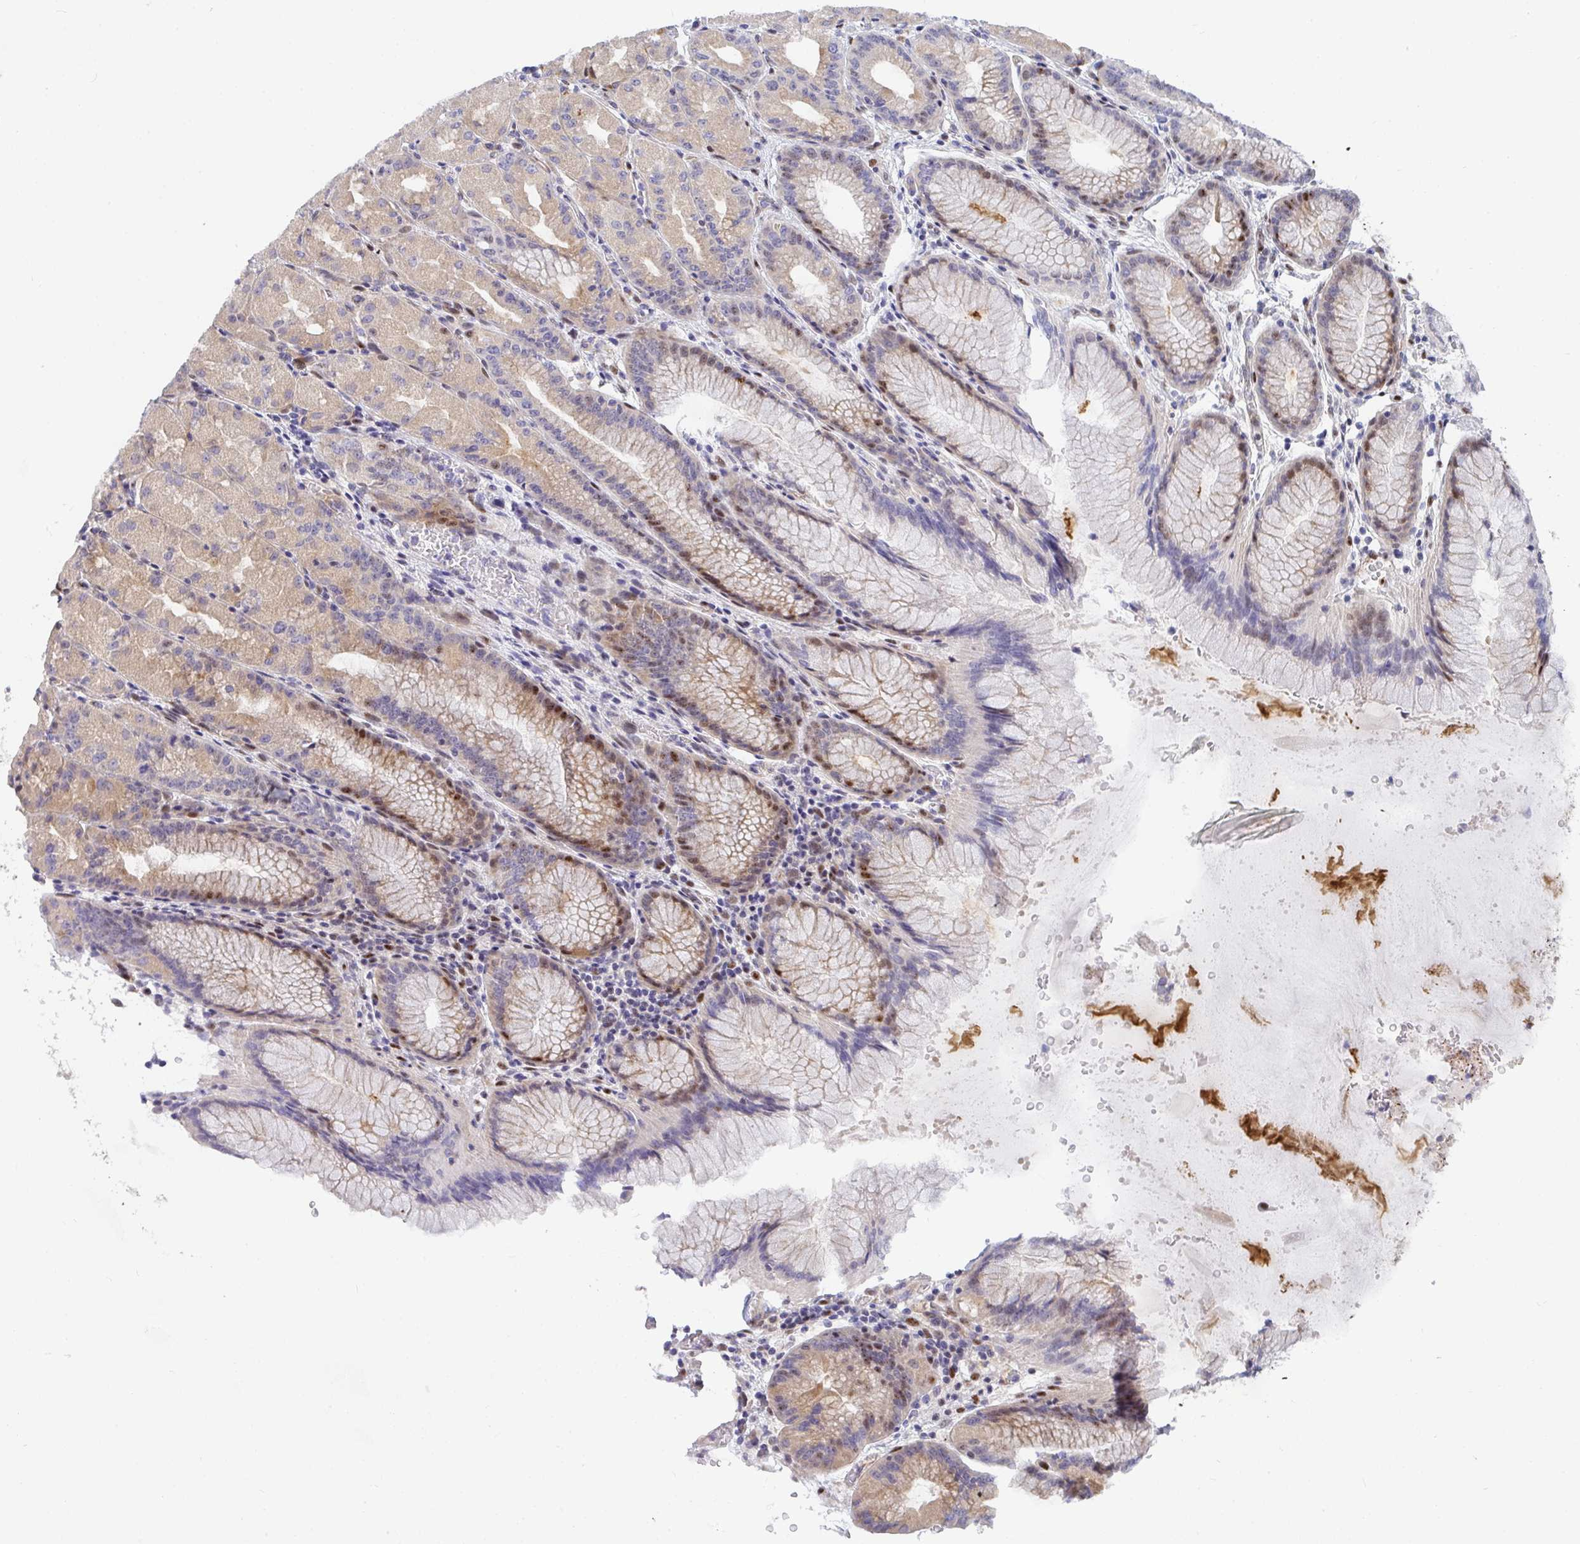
{"staining": {"intensity": "moderate", "quantity": "25%-75%", "location": "cytoplasmic/membranous,nuclear"}, "tissue": "stomach", "cell_type": "Glandular cells", "image_type": "normal", "snomed": [{"axis": "morphology", "description": "Normal tissue, NOS"}, {"axis": "topography", "description": "Stomach, upper"}, {"axis": "topography", "description": "Stomach"}], "caption": "Stomach was stained to show a protein in brown. There is medium levels of moderate cytoplasmic/membranous,nuclear staining in approximately 25%-75% of glandular cells. Using DAB (3,3'-diaminobenzidine) (brown) and hematoxylin (blue) stains, captured at high magnification using brightfield microscopy.", "gene": "ZIC3", "patient": {"sex": "male", "age": 48}}